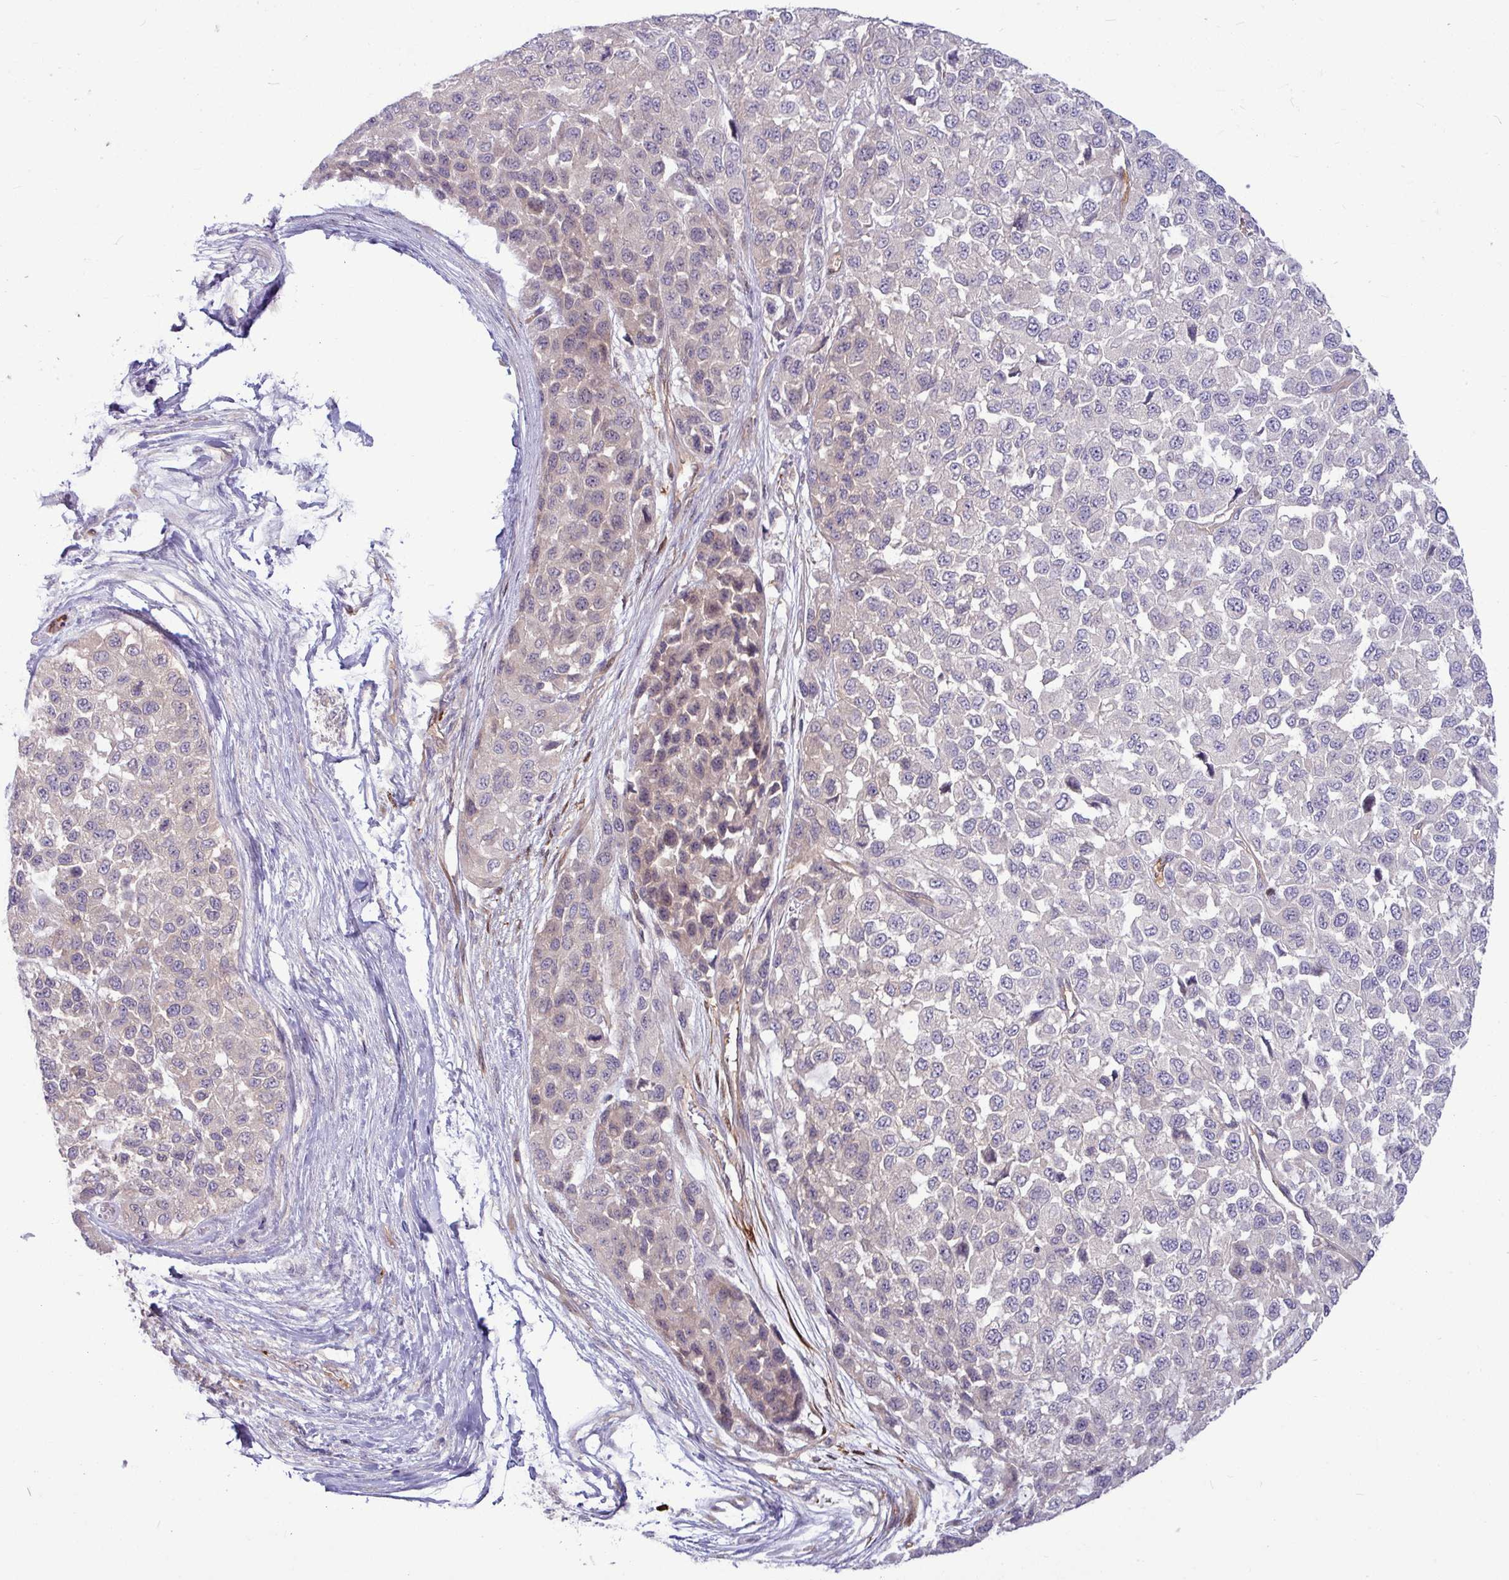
{"staining": {"intensity": "negative", "quantity": "none", "location": "none"}, "tissue": "melanoma", "cell_type": "Tumor cells", "image_type": "cancer", "snomed": [{"axis": "morphology", "description": "Malignant melanoma, NOS"}, {"axis": "topography", "description": "Skin"}], "caption": "This is a micrograph of immunohistochemistry staining of melanoma, which shows no positivity in tumor cells. (Brightfield microscopy of DAB immunohistochemistry (IHC) at high magnification).", "gene": "B4GALNT4", "patient": {"sex": "male", "age": 62}}